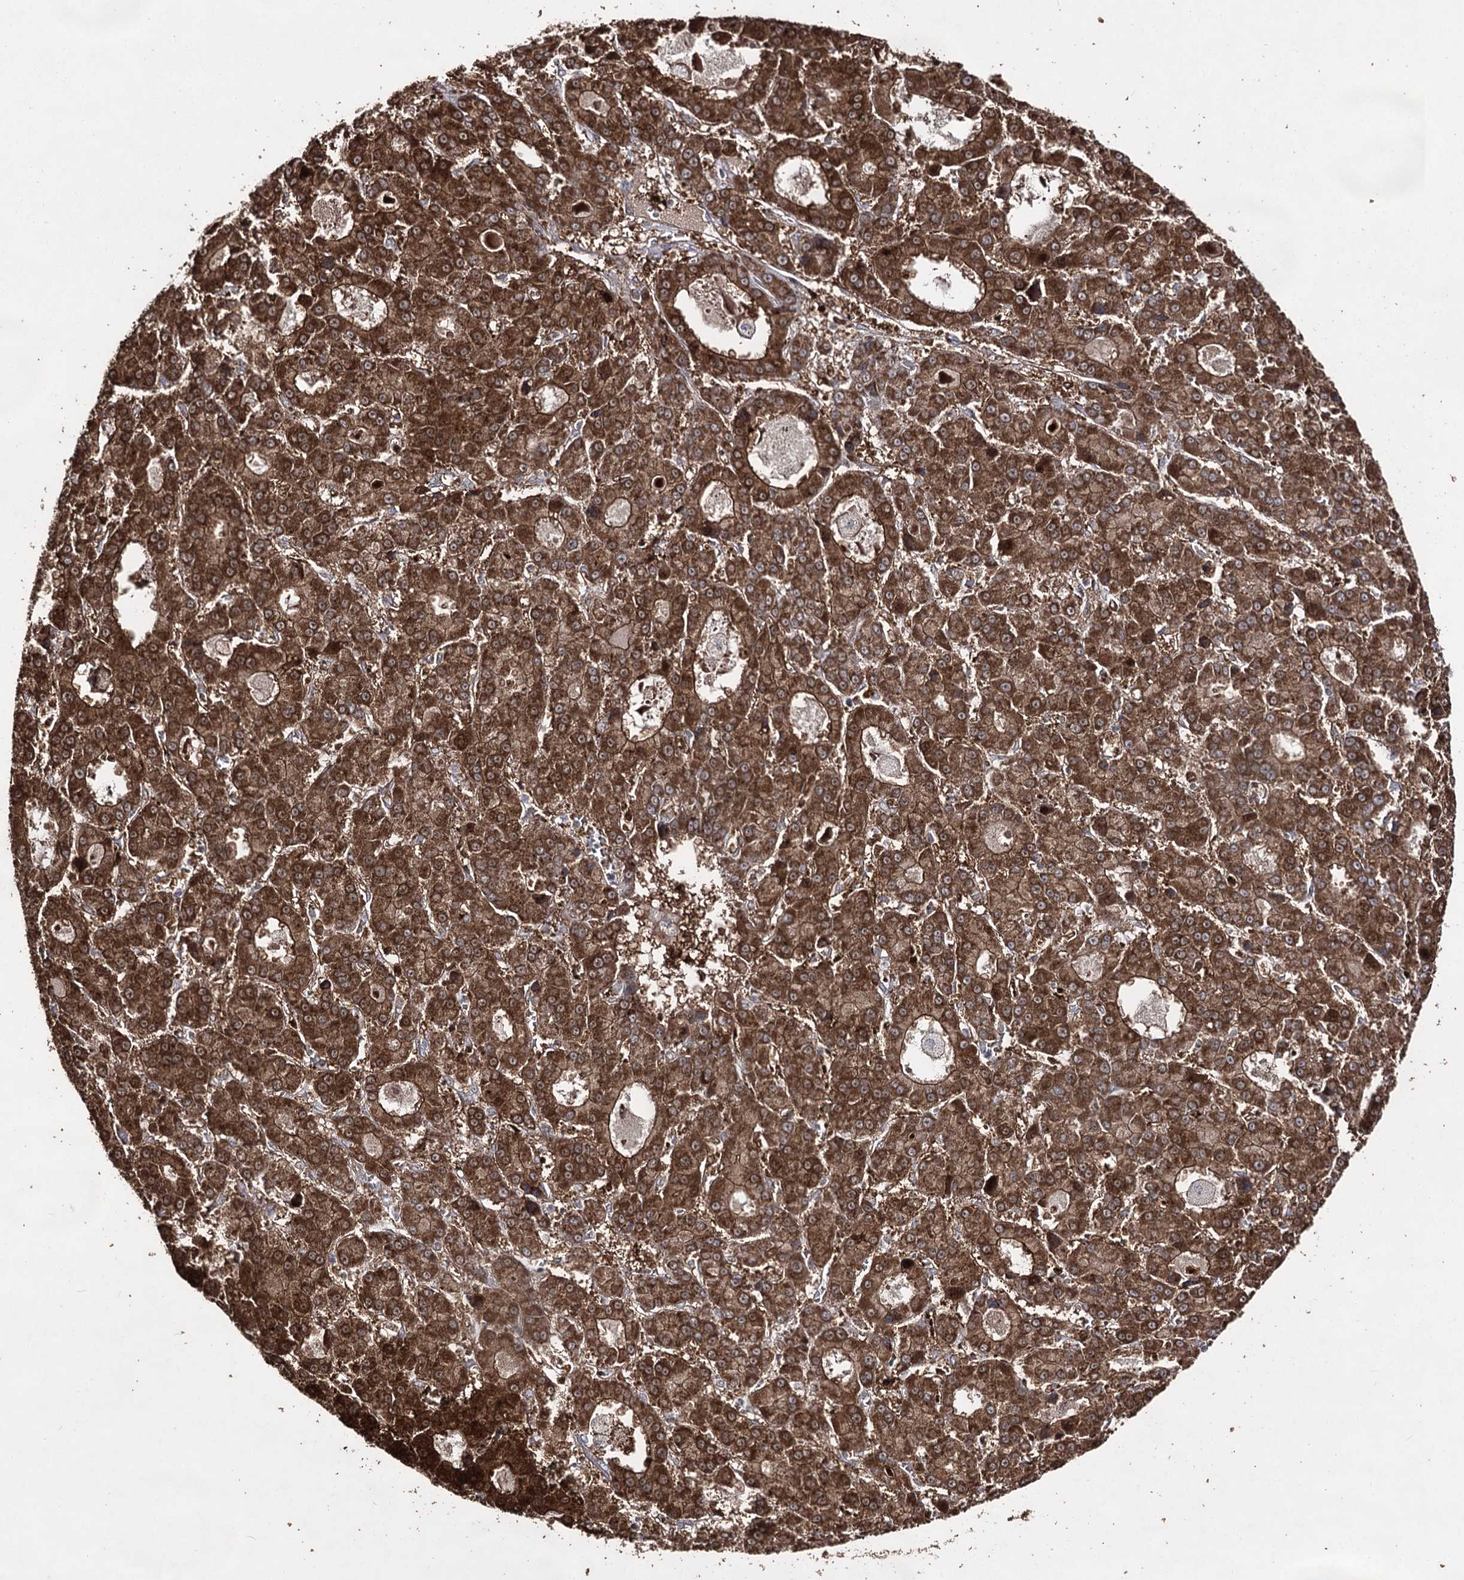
{"staining": {"intensity": "strong", "quantity": ">75%", "location": "cytoplasmic/membranous,nuclear"}, "tissue": "liver cancer", "cell_type": "Tumor cells", "image_type": "cancer", "snomed": [{"axis": "morphology", "description": "Carcinoma, Hepatocellular, NOS"}, {"axis": "topography", "description": "Liver"}], "caption": "A brown stain labels strong cytoplasmic/membranous and nuclear staining of a protein in liver hepatocellular carcinoma tumor cells.", "gene": "ACTR6", "patient": {"sex": "male", "age": 70}}